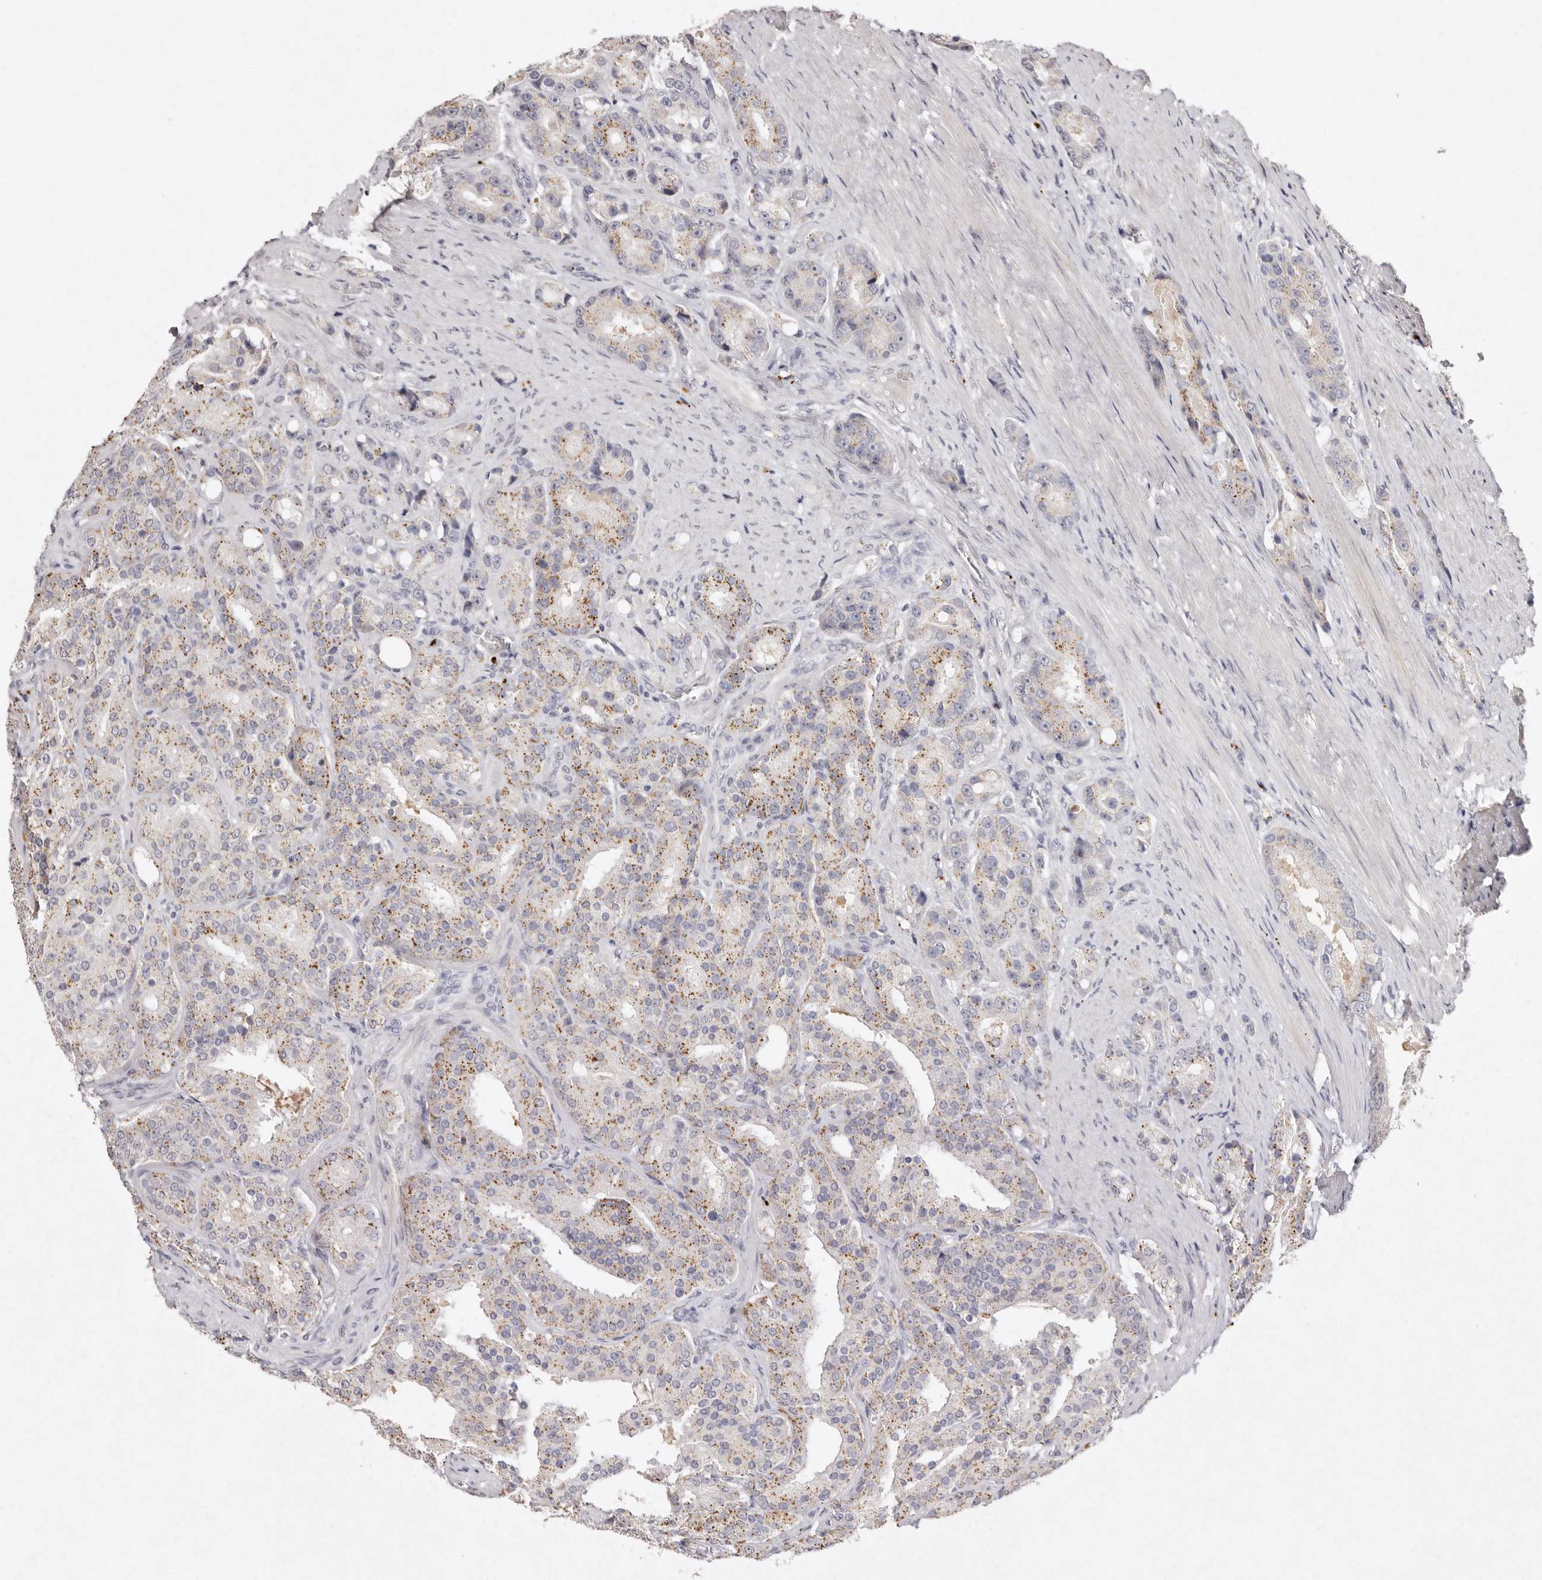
{"staining": {"intensity": "moderate", "quantity": "25%-75%", "location": "cytoplasmic/membranous"}, "tissue": "prostate cancer", "cell_type": "Tumor cells", "image_type": "cancer", "snomed": [{"axis": "morphology", "description": "Adenocarcinoma, High grade"}, {"axis": "topography", "description": "Prostate"}], "caption": "A medium amount of moderate cytoplasmic/membranous staining is appreciated in approximately 25%-75% of tumor cells in prostate adenocarcinoma (high-grade) tissue.", "gene": "FAM185A", "patient": {"sex": "male", "age": 60}}